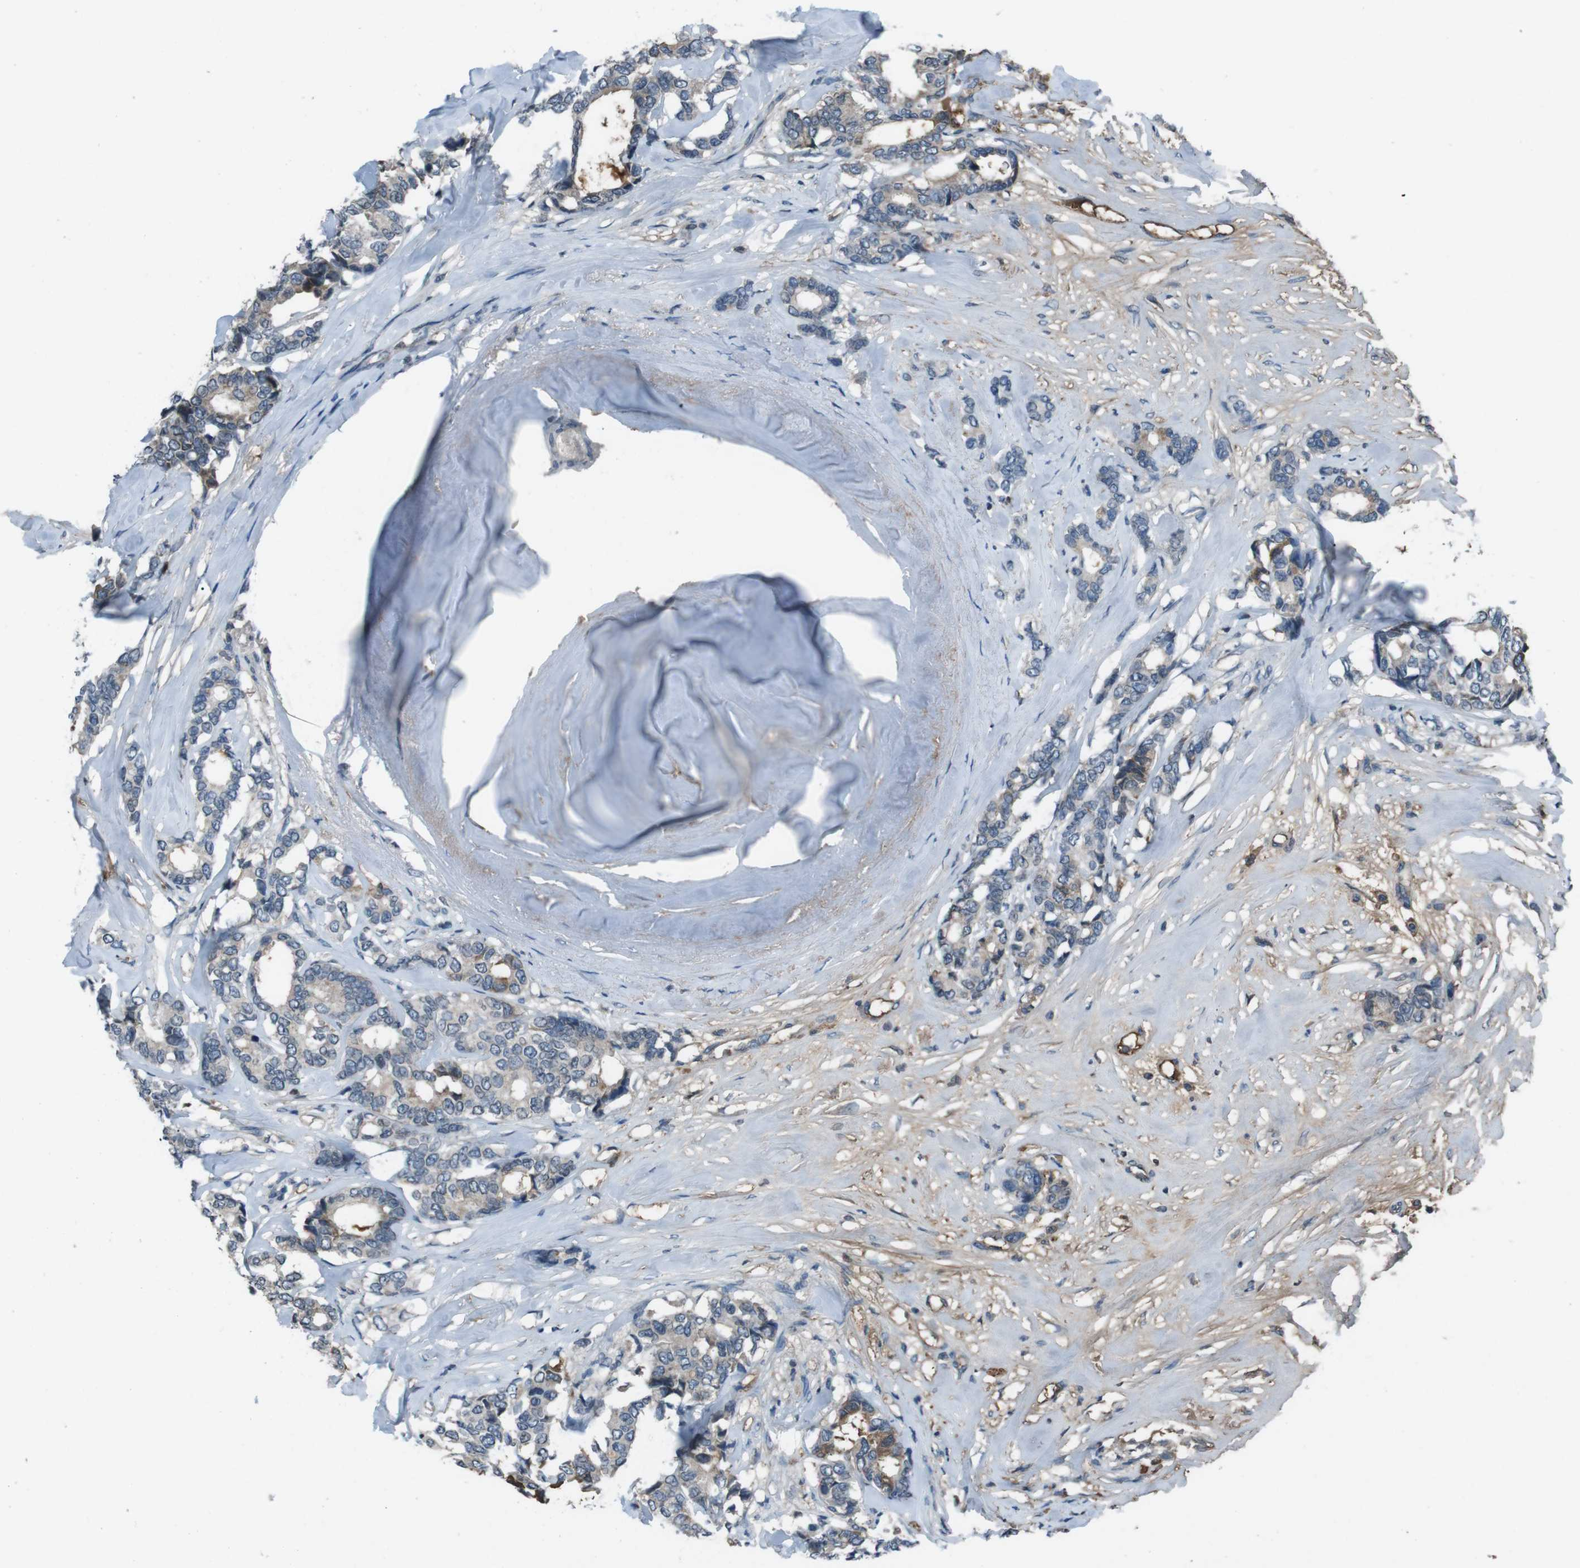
{"staining": {"intensity": "moderate", "quantity": "<25%", "location": "cytoplasmic/membranous"}, "tissue": "breast cancer", "cell_type": "Tumor cells", "image_type": "cancer", "snomed": [{"axis": "morphology", "description": "Duct carcinoma"}, {"axis": "topography", "description": "Breast"}], "caption": "Moderate cytoplasmic/membranous positivity for a protein is appreciated in approximately <25% of tumor cells of breast infiltrating ductal carcinoma using immunohistochemistry.", "gene": "UGT1A6", "patient": {"sex": "female", "age": 87}}